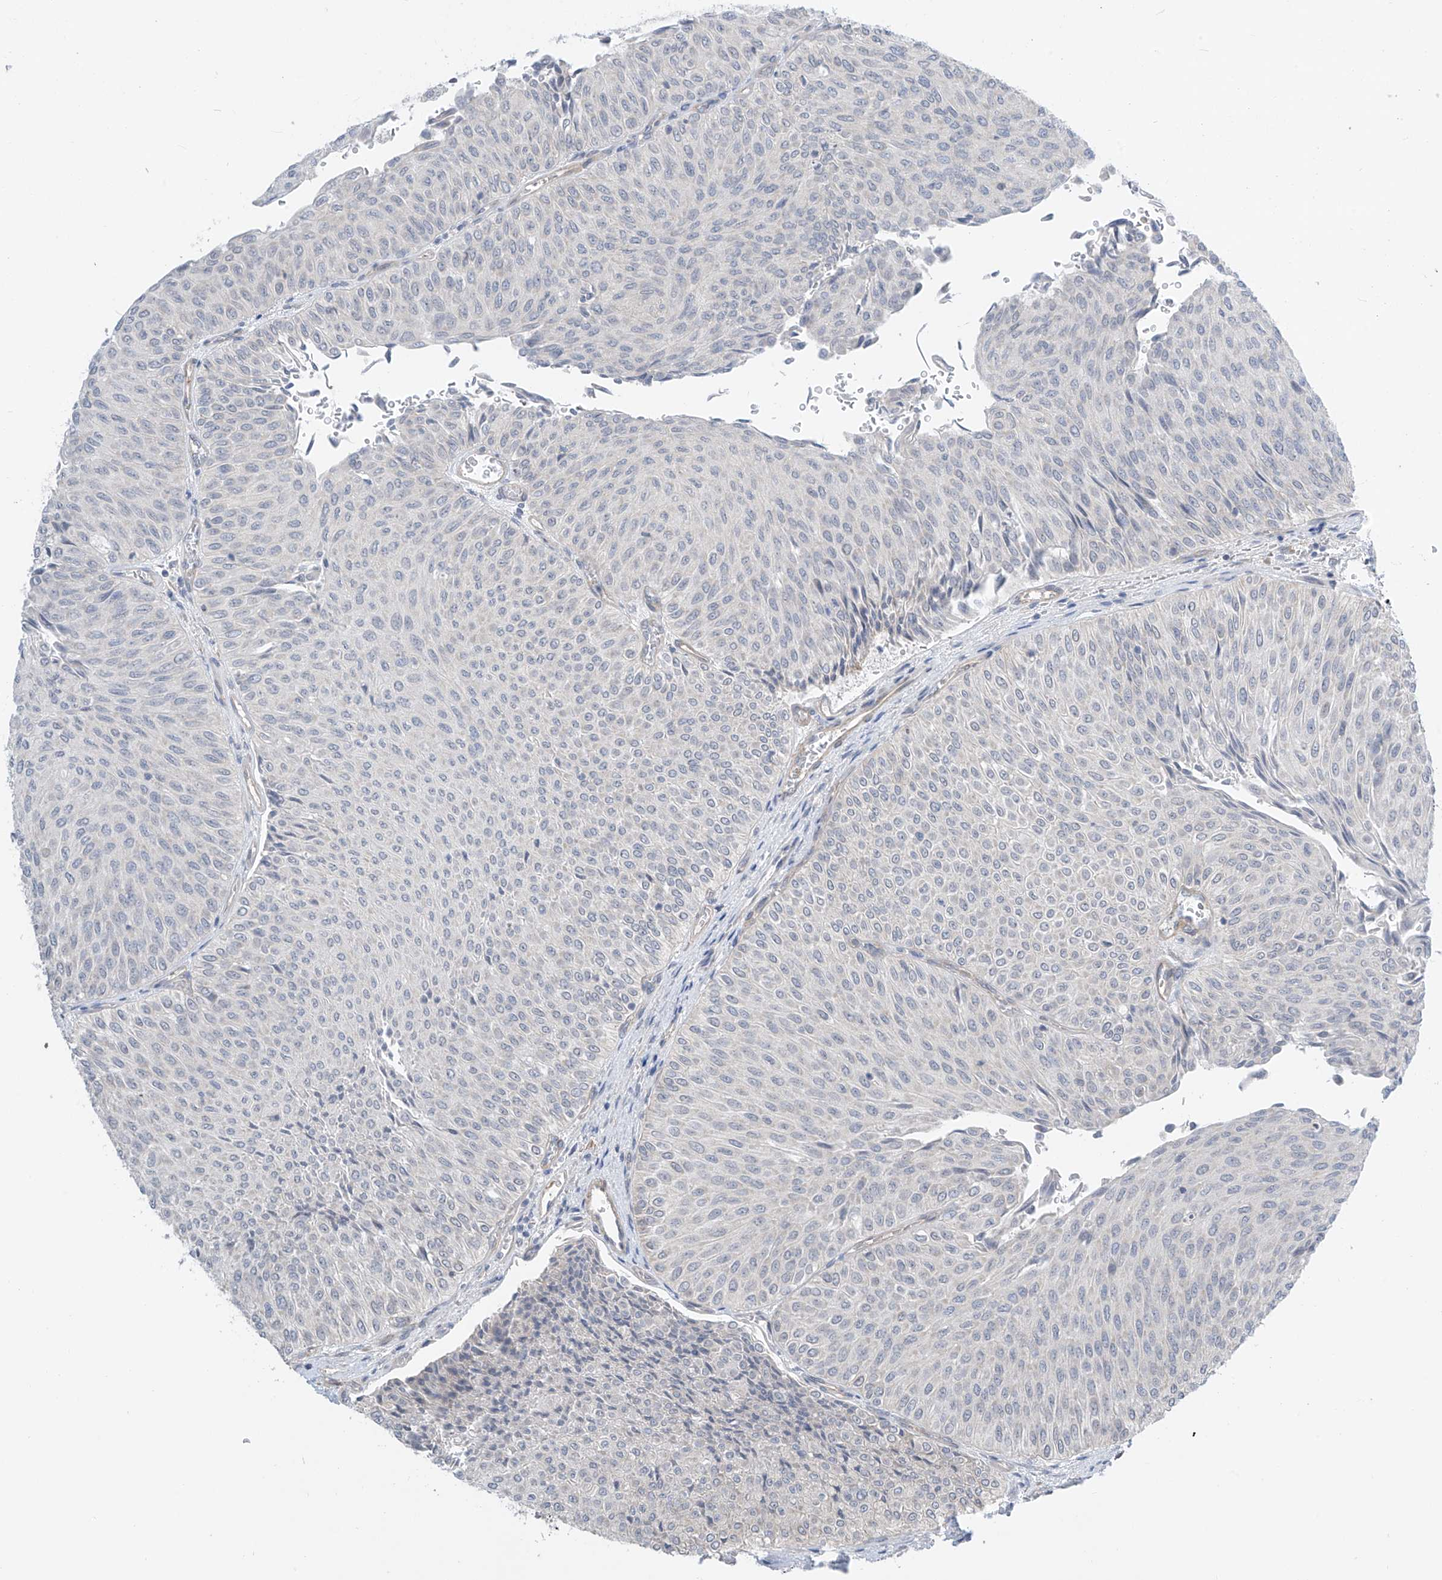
{"staining": {"intensity": "negative", "quantity": "none", "location": "none"}, "tissue": "urothelial cancer", "cell_type": "Tumor cells", "image_type": "cancer", "snomed": [{"axis": "morphology", "description": "Urothelial carcinoma, Low grade"}, {"axis": "topography", "description": "Urinary bladder"}], "caption": "Urothelial cancer was stained to show a protein in brown. There is no significant expression in tumor cells. (DAB (3,3'-diaminobenzidine) immunohistochemistry visualized using brightfield microscopy, high magnification).", "gene": "ABLIM2", "patient": {"sex": "male", "age": 78}}